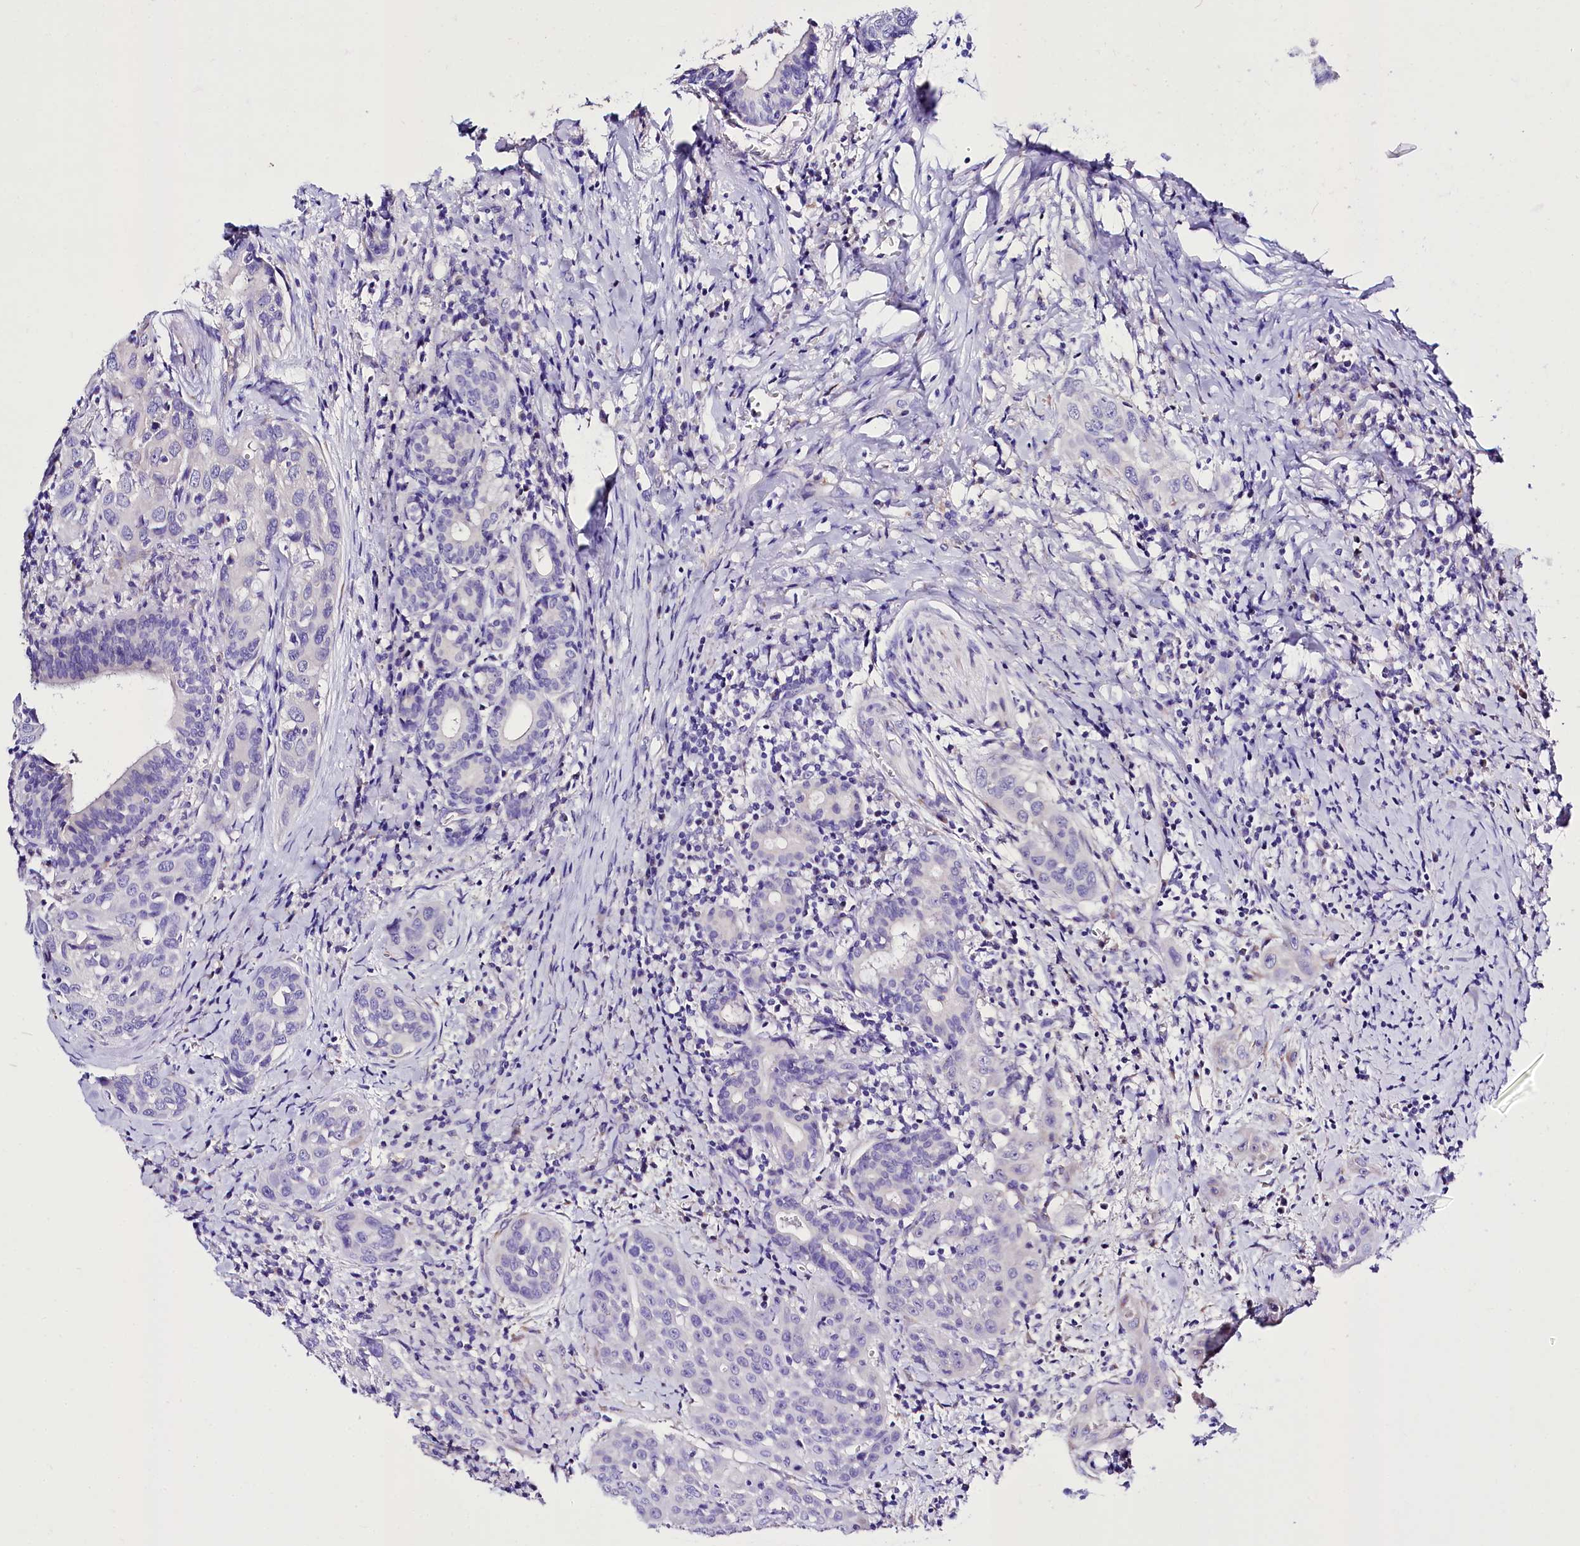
{"staining": {"intensity": "strong", "quantity": "<25%", "location": "cytoplasmic/membranous"}, "tissue": "head and neck cancer", "cell_type": "Tumor cells", "image_type": "cancer", "snomed": [{"axis": "morphology", "description": "Squamous cell carcinoma, NOS"}, {"axis": "topography", "description": "Oral tissue"}, {"axis": "topography", "description": "Head-Neck"}], "caption": "Head and neck cancer (squamous cell carcinoma) was stained to show a protein in brown. There is medium levels of strong cytoplasmic/membranous staining in about <25% of tumor cells.", "gene": "A2ML1", "patient": {"sex": "female", "age": 50}}